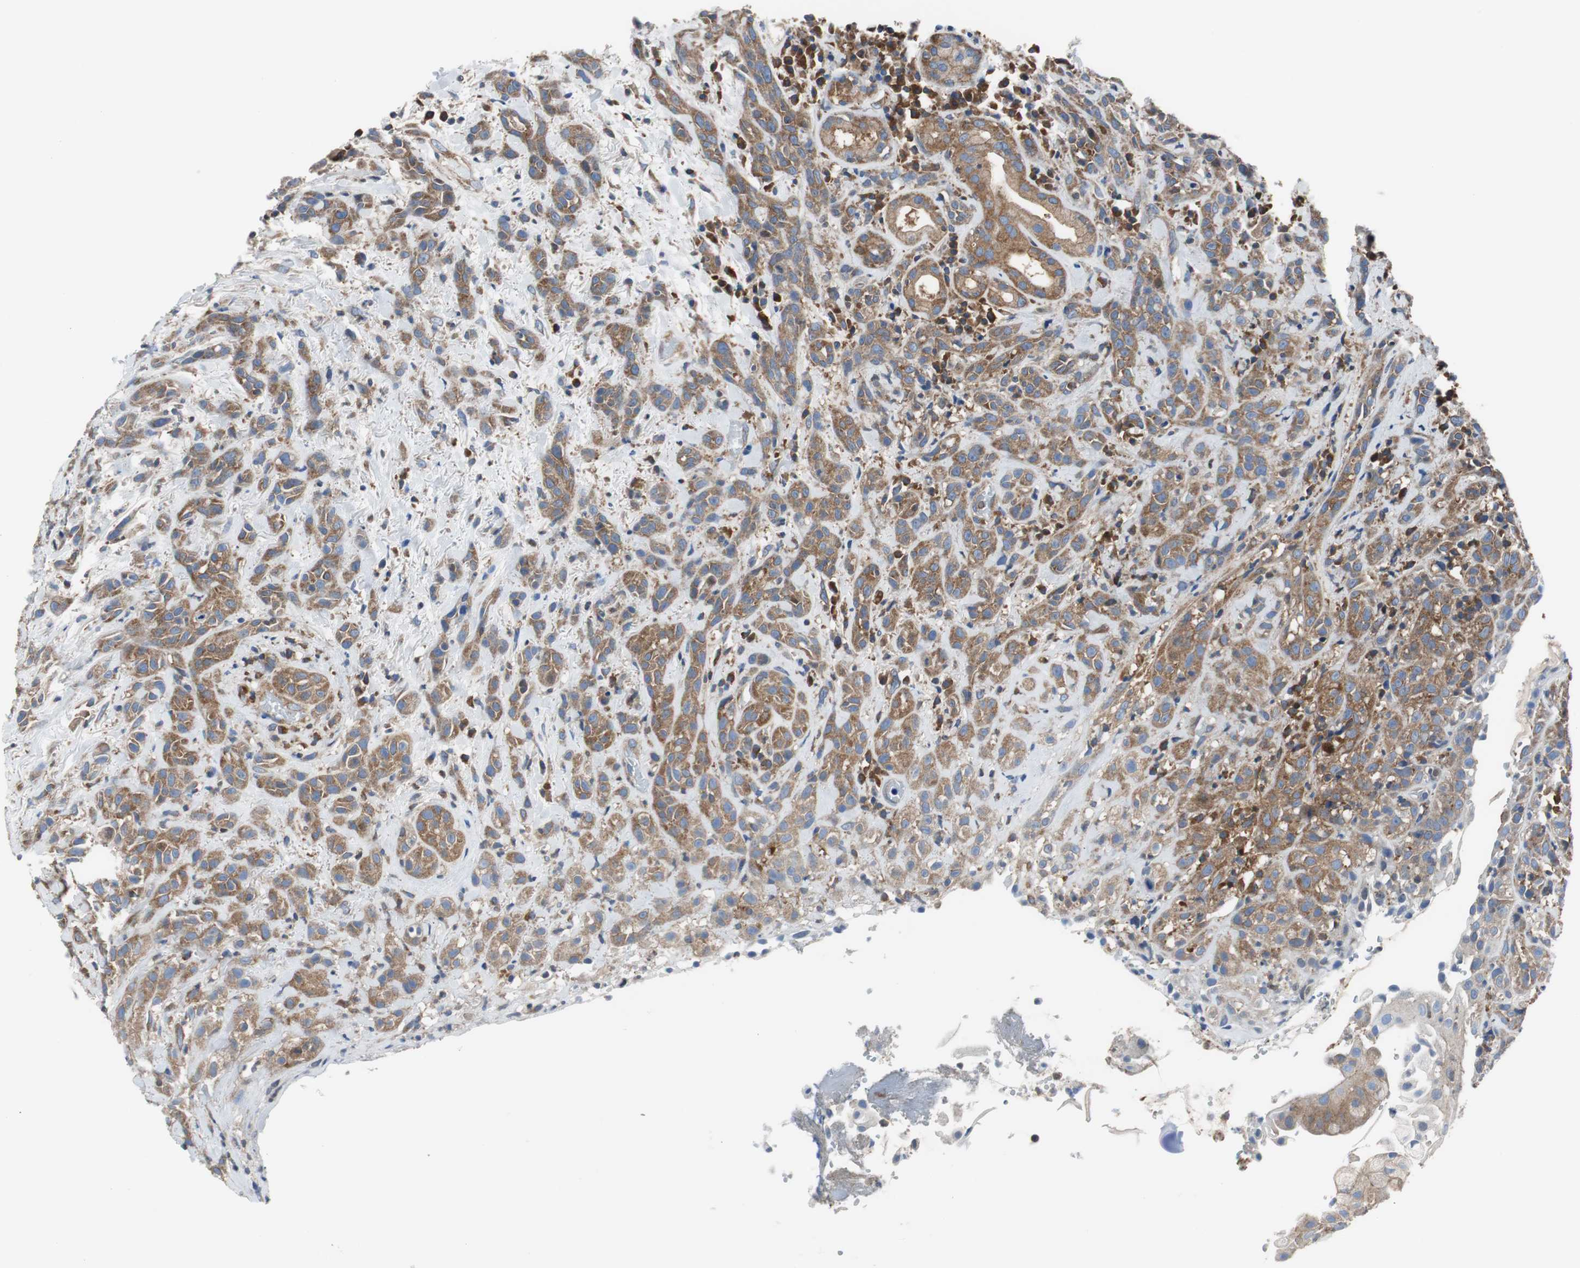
{"staining": {"intensity": "moderate", "quantity": ">75%", "location": "cytoplasmic/membranous"}, "tissue": "head and neck cancer", "cell_type": "Tumor cells", "image_type": "cancer", "snomed": [{"axis": "morphology", "description": "Squamous cell carcinoma, NOS"}, {"axis": "topography", "description": "Head-Neck"}], "caption": "Immunohistochemistry of human head and neck cancer (squamous cell carcinoma) shows medium levels of moderate cytoplasmic/membranous staining in about >75% of tumor cells.", "gene": "BRAF", "patient": {"sex": "male", "age": 62}}